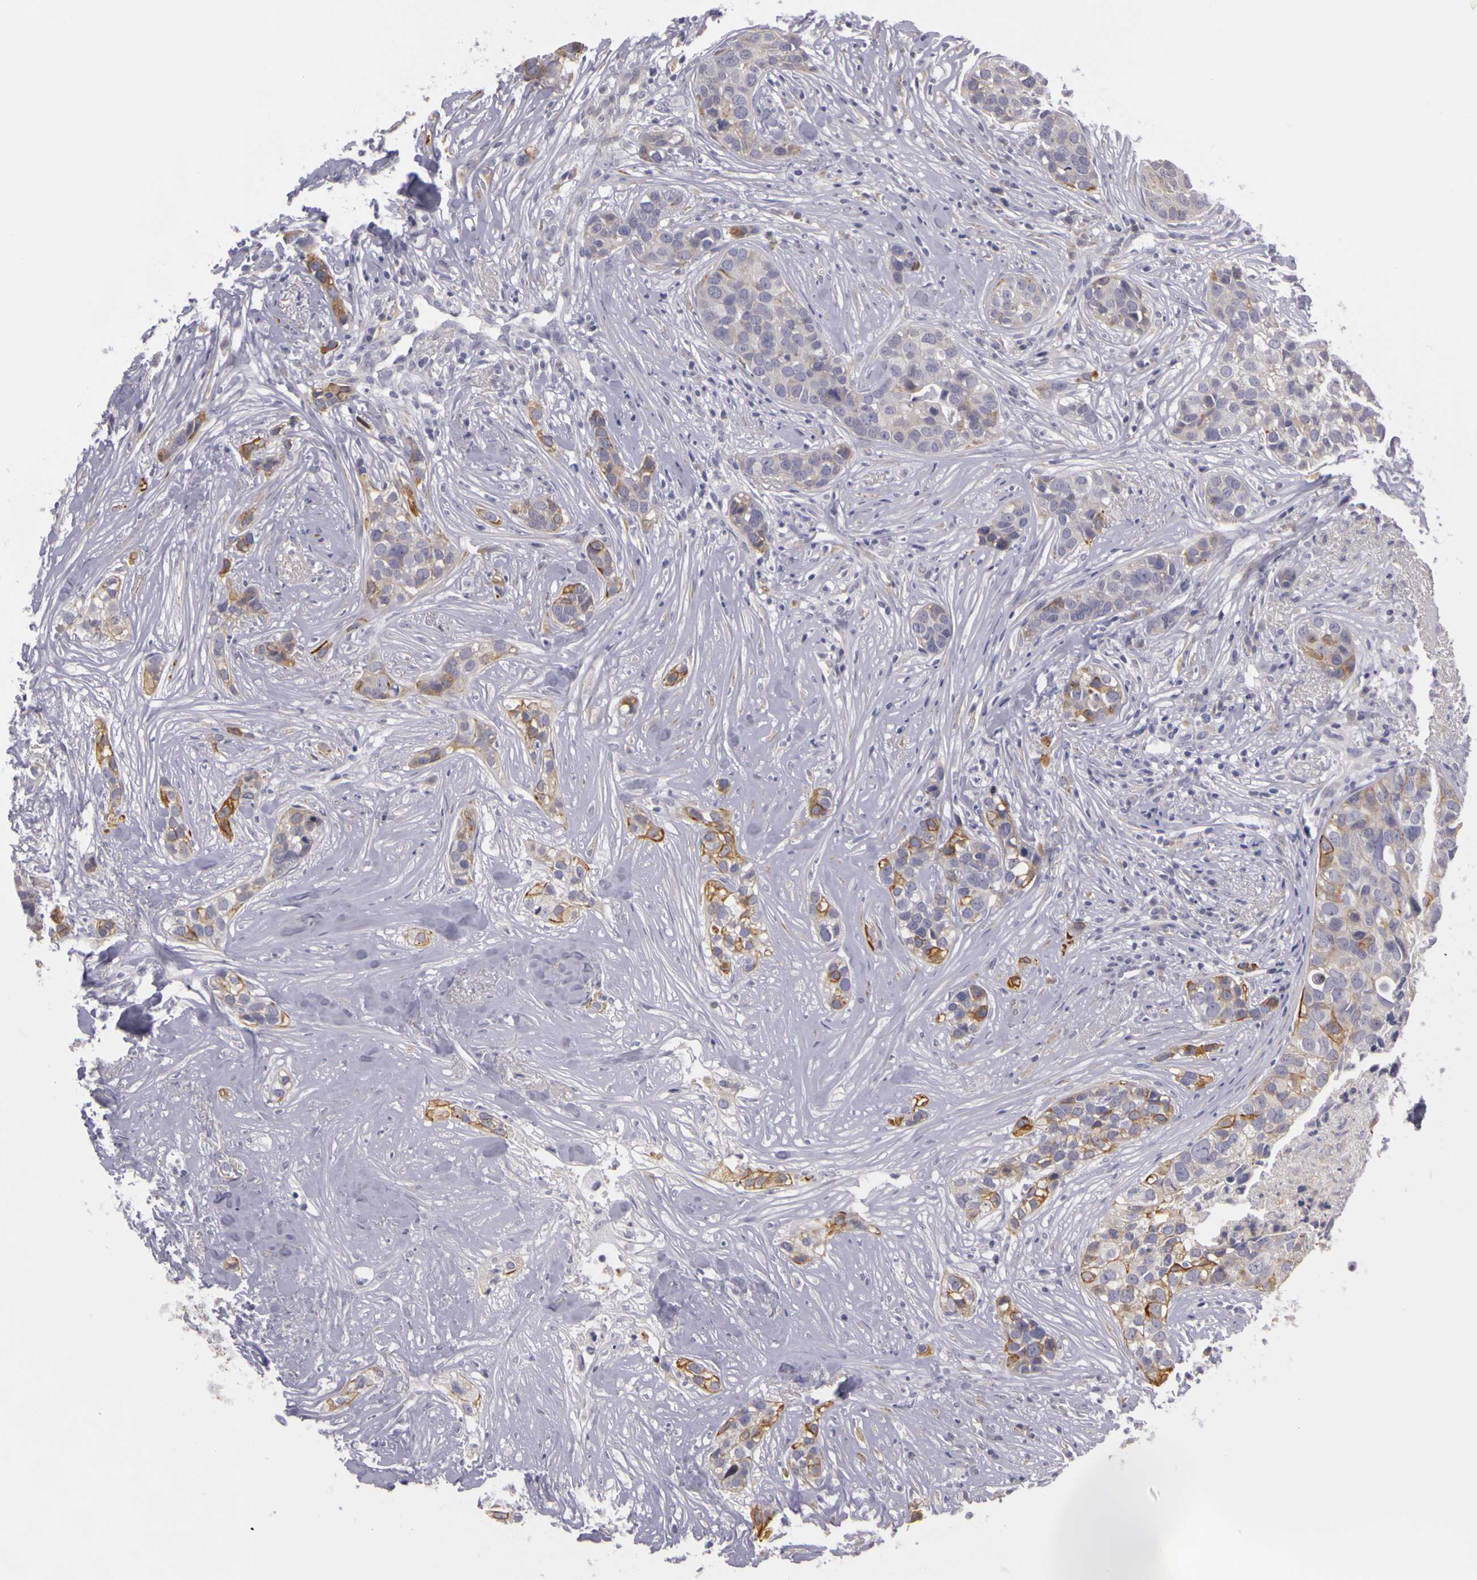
{"staining": {"intensity": "weak", "quantity": ">75%", "location": "cytoplasmic/membranous"}, "tissue": "breast cancer", "cell_type": "Tumor cells", "image_type": "cancer", "snomed": [{"axis": "morphology", "description": "Duct carcinoma"}, {"axis": "topography", "description": "Breast"}], "caption": "Immunohistochemistry of human breast infiltrating ductal carcinoma displays low levels of weak cytoplasmic/membranous positivity in about >75% of tumor cells. Using DAB (brown) and hematoxylin (blue) stains, captured at high magnification using brightfield microscopy.", "gene": "CNTN2", "patient": {"sex": "female", "age": 91}}